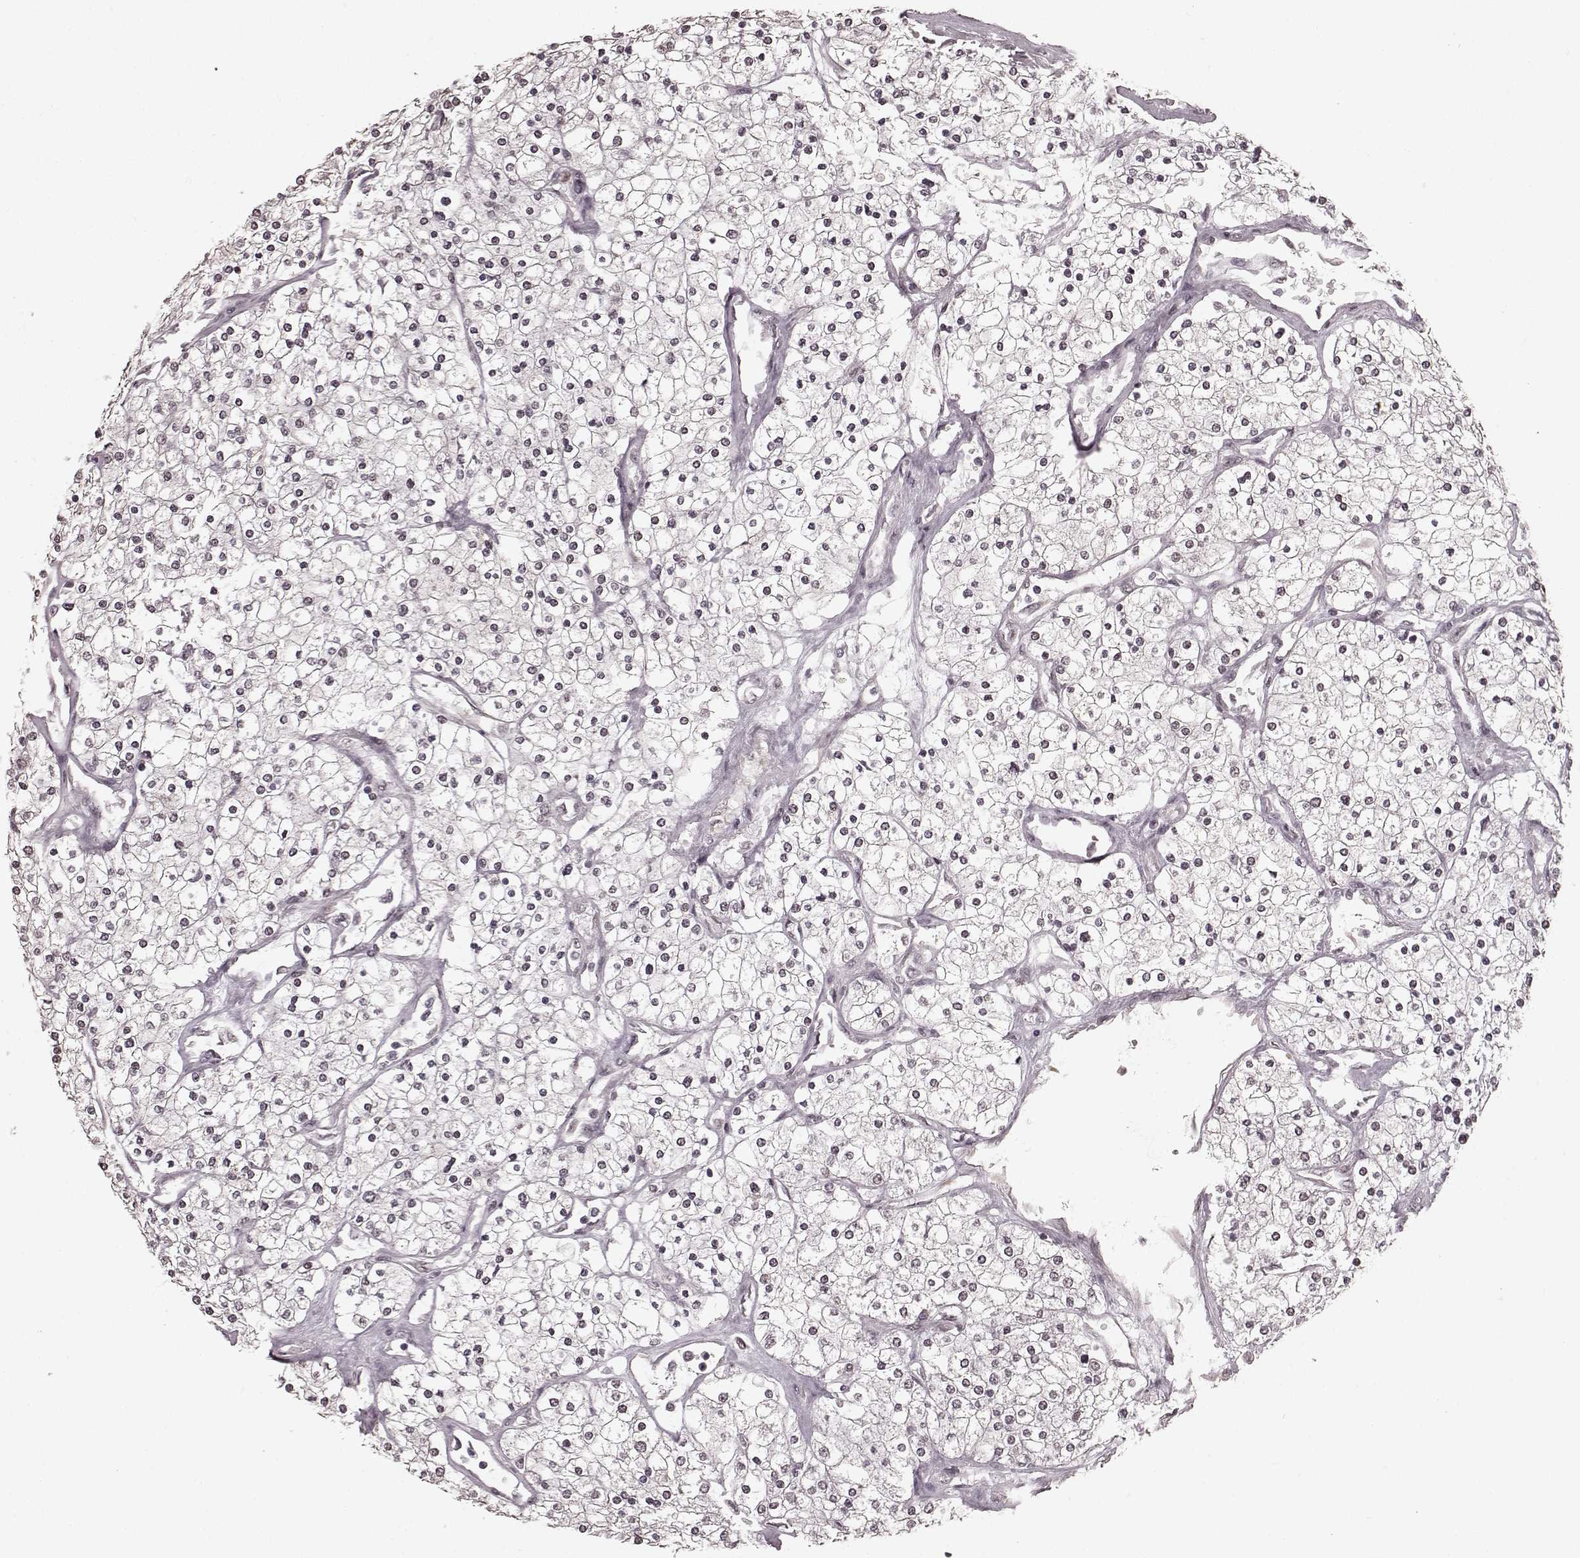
{"staining": {"intensity": "negative", "quantity": "none", "location": "none"}, "tissue": "renal cancer", "cell_type": "Tumor cells", "image_type": "cancer", "snomed": [{"axis": "morphology", "description": "Adenocarcinoma, NOS"}, {"axis": "topography", "description": "Kidney"}], "caption": "Immunohistochemical staining of adenocarcinoma (renal) reveals no significant staining in tumor cells. (Stains: DAB (3,3'-diaminobenzidine) IHC with hematoxylin counter stain, Microscopy: brightfield microscopy at high magnification).", "gene": "PLCB4", "patient": {"sex": "male", "age": 80}}